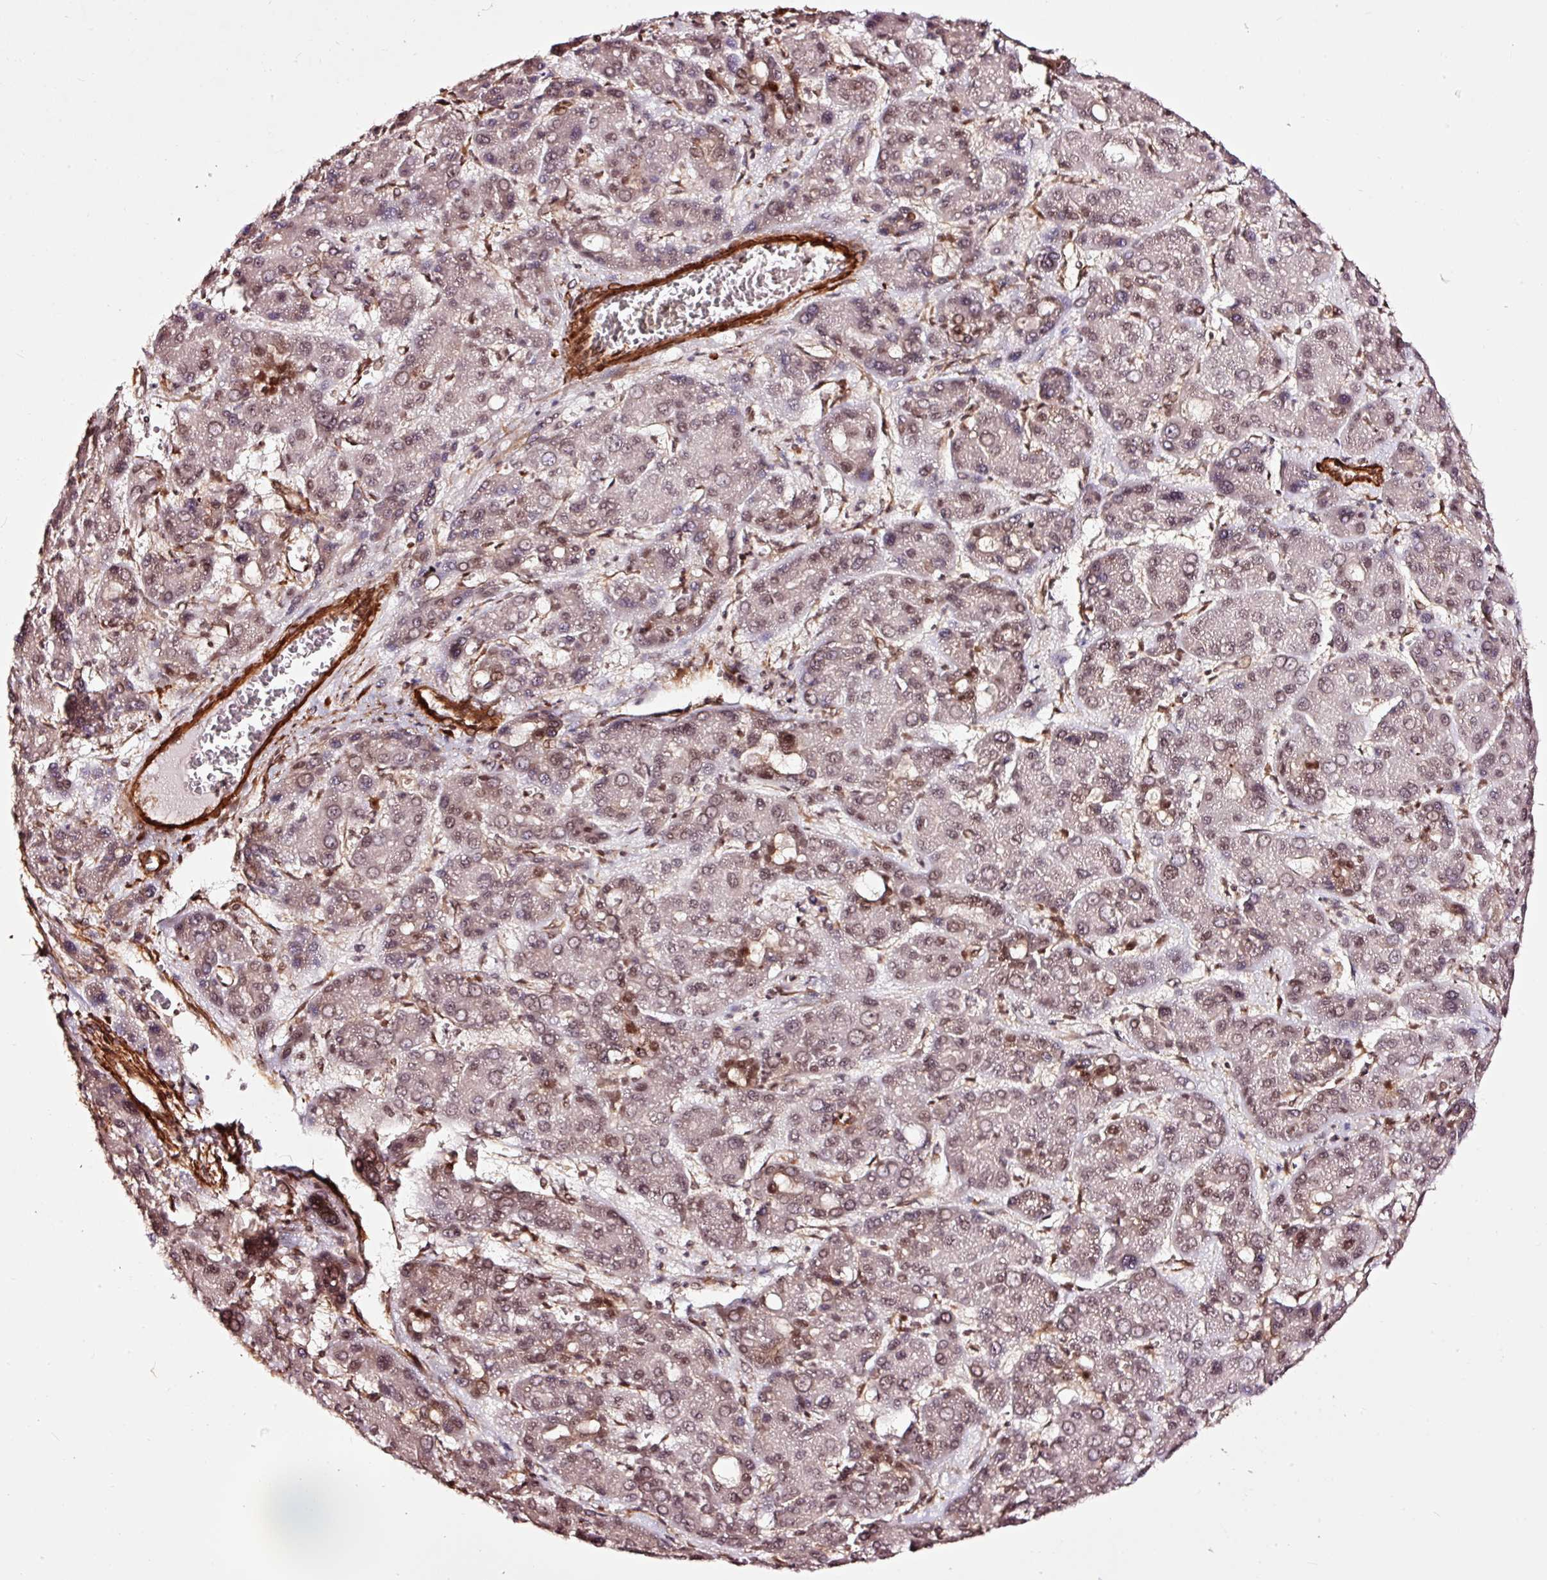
{"staining": {"intensity": "moderate", "quantity": "25%-75%", "location": "nuclear"}, "tissue": "liver cancer", "cell_type": "Tumor cells", "image_type": "cancer", "snomed": [{"axis": "morphology", "description": "Carcinoma, Hepatocellular, NOS"}, {"axis": "topography", "description": "Liver"}], "caption": "Immunohistochemistry (IHC) image of neoplastic tissue: human hepatocellular carcinoma (liver) stained using IHC displays medium levels of moderate protein expression localized specifically in the nuclear of tumor cells, appearing as a nuclear brown color.", "gene": "TPM1", "patient": {"sex": "male", "age": 55}}